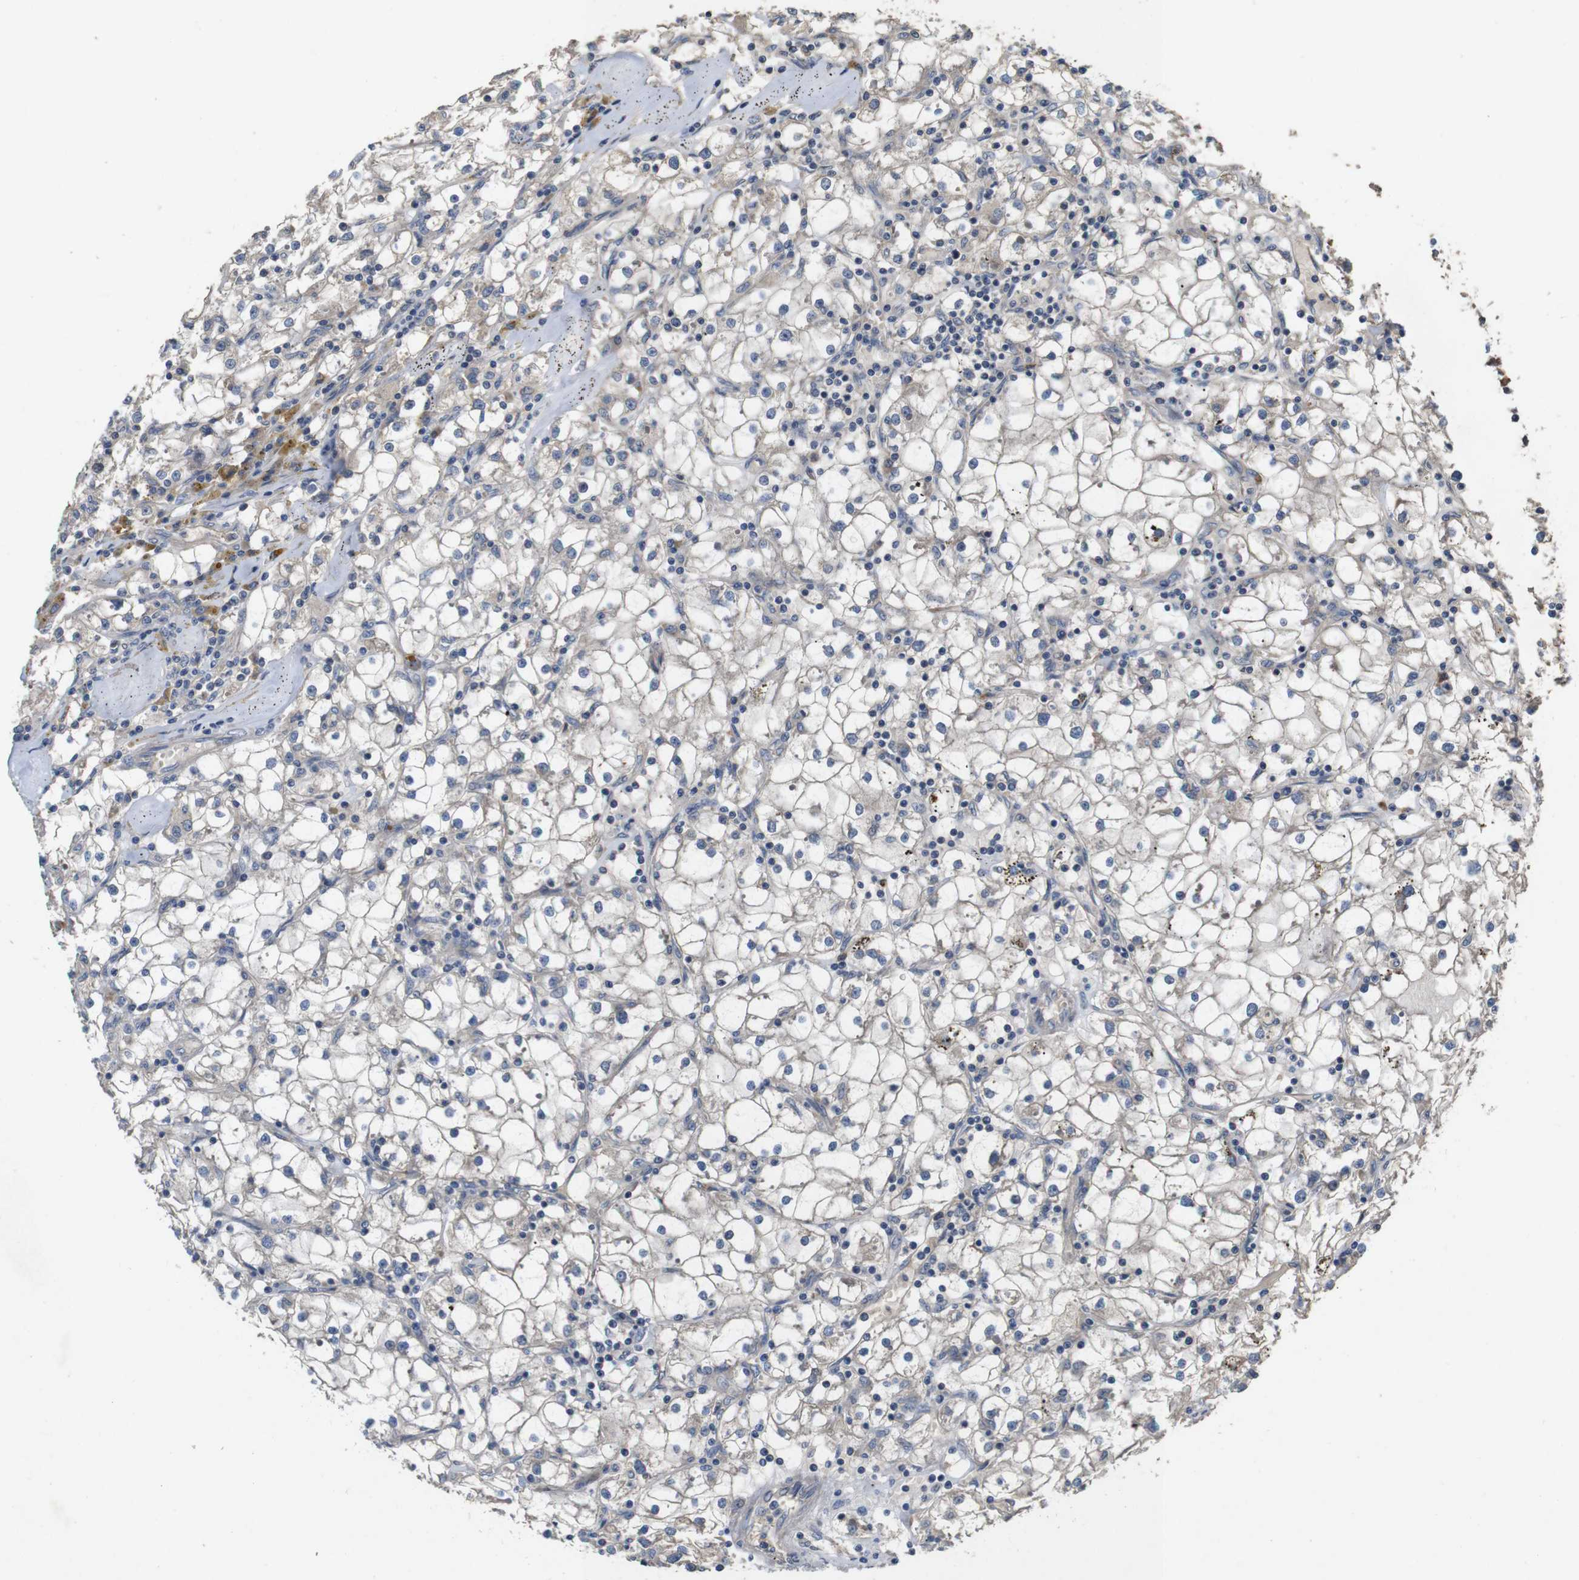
{"staining": {"intensity": "weak", "quantity": "<25%", "location": "cytoplasmic/membranous"}, "tissue": "renal cancer", "cell_type": "Tumor cells", "image_type": "cancer", "snomed": [{"axis": "morphology", "description": "Adenocarcinoma, NOS"}, {"axis": "topography", "description": "Kidney"}], "caption": "The IHC micrograph has no significant expression in tumor cells of renal cancer (adenocarcinoma) tissue.", "gene": "PCDHB10", "patient": {"sex": "male", "age": 56}}